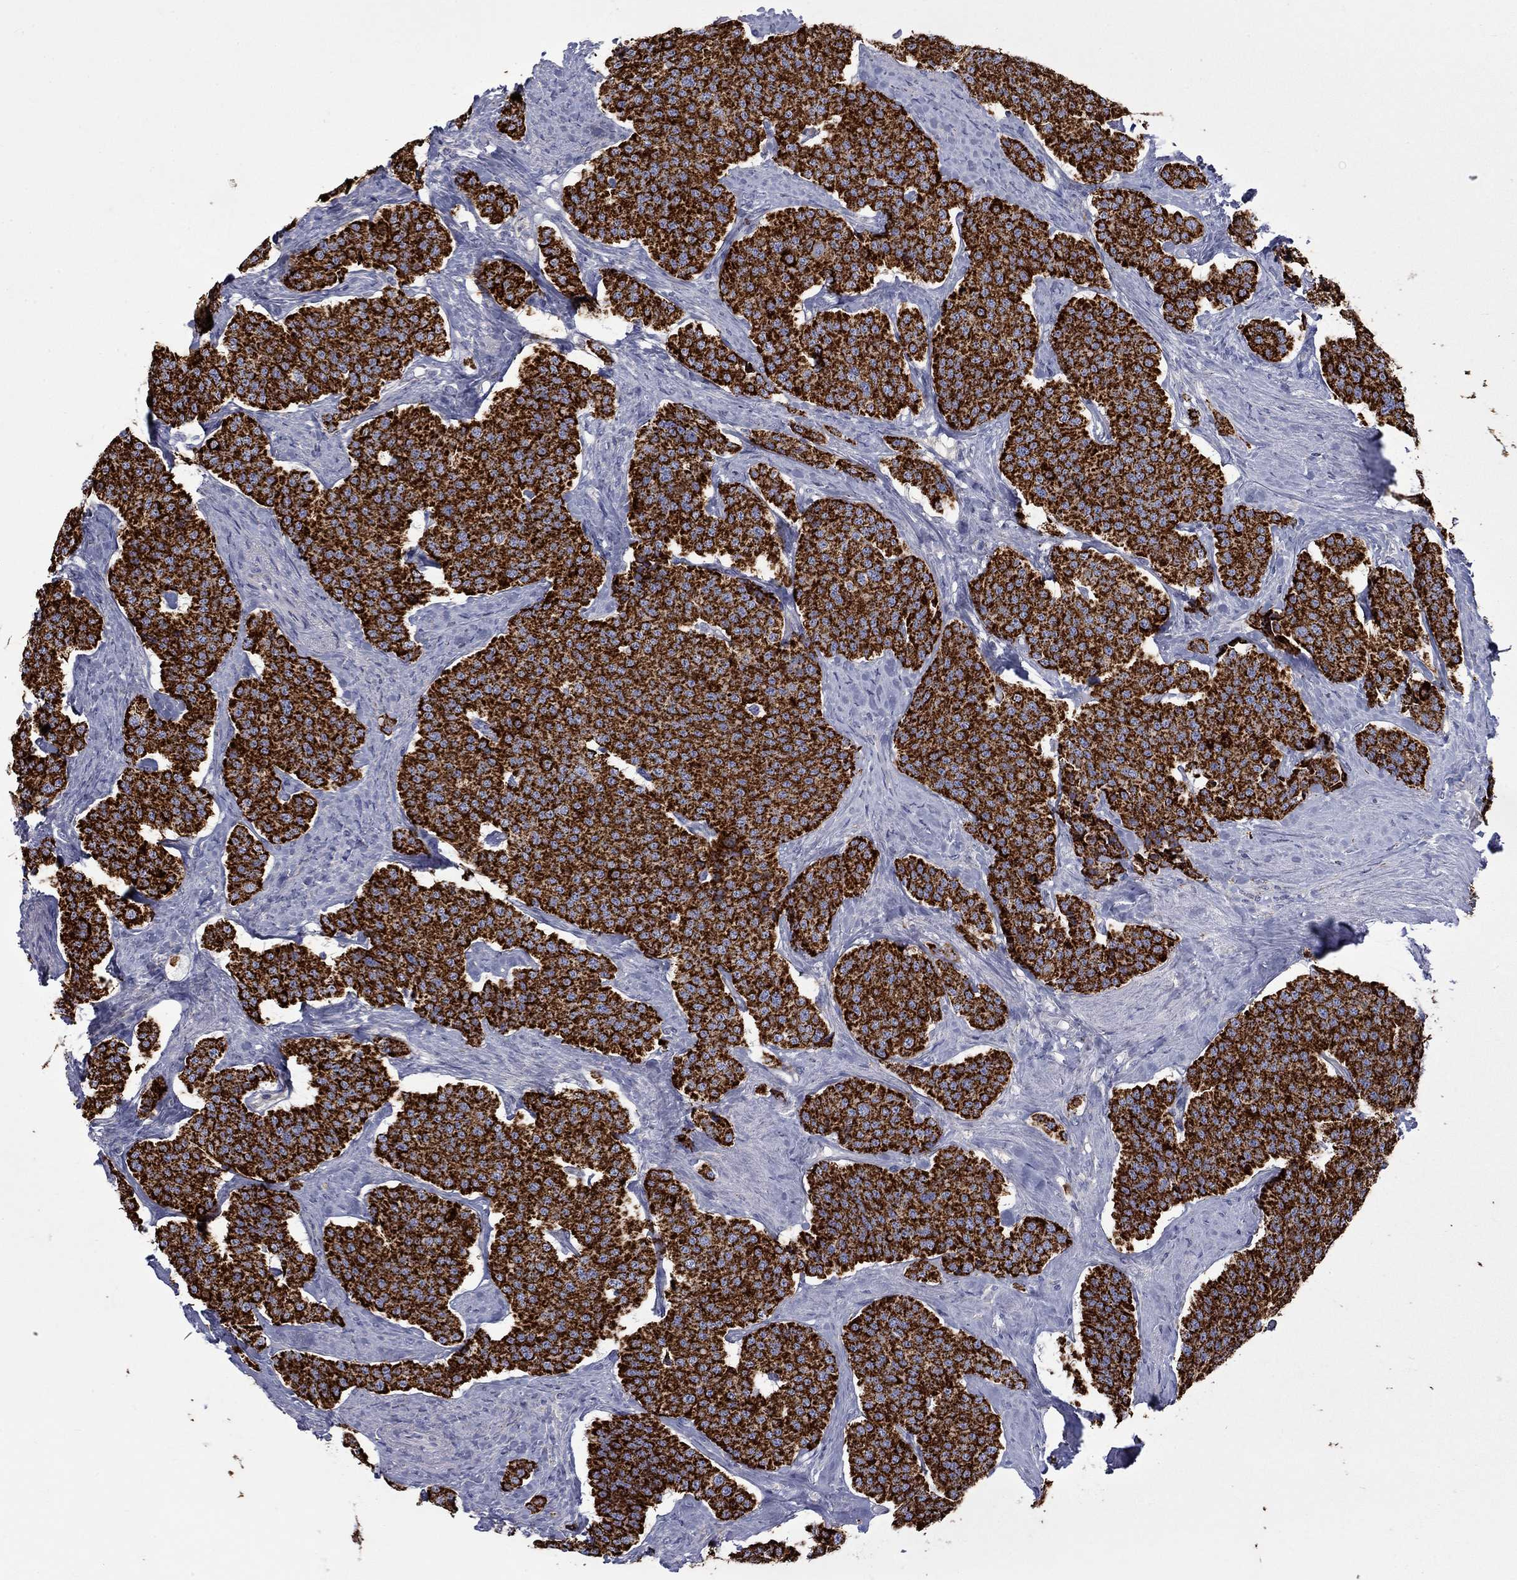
{"staining": {"intensity": "strong", "quantity": ">75%", "location": "cytoplasmic/membranous"}, "tissue": "carcinoid", "cell_type": "Tumor cells", "image_type": "cancer", "snomed": [{"axis": "morphology", "description": "Carcinoid, malignant, NOS"}, {"axis": "topography", "description": "Small intestine"}], "caption": "Immunohistochemical staining of carcinoid reveals high levels of strong cytoplasmic/membranous protein staining in about >75% of tumor cells. The staining was performed using DAB, with brown indicating positive protein expression. Nuclei are stained blue with hematoxylin.", "gene": "CISD1", "patient": {"sex": "female", "age": 58}}